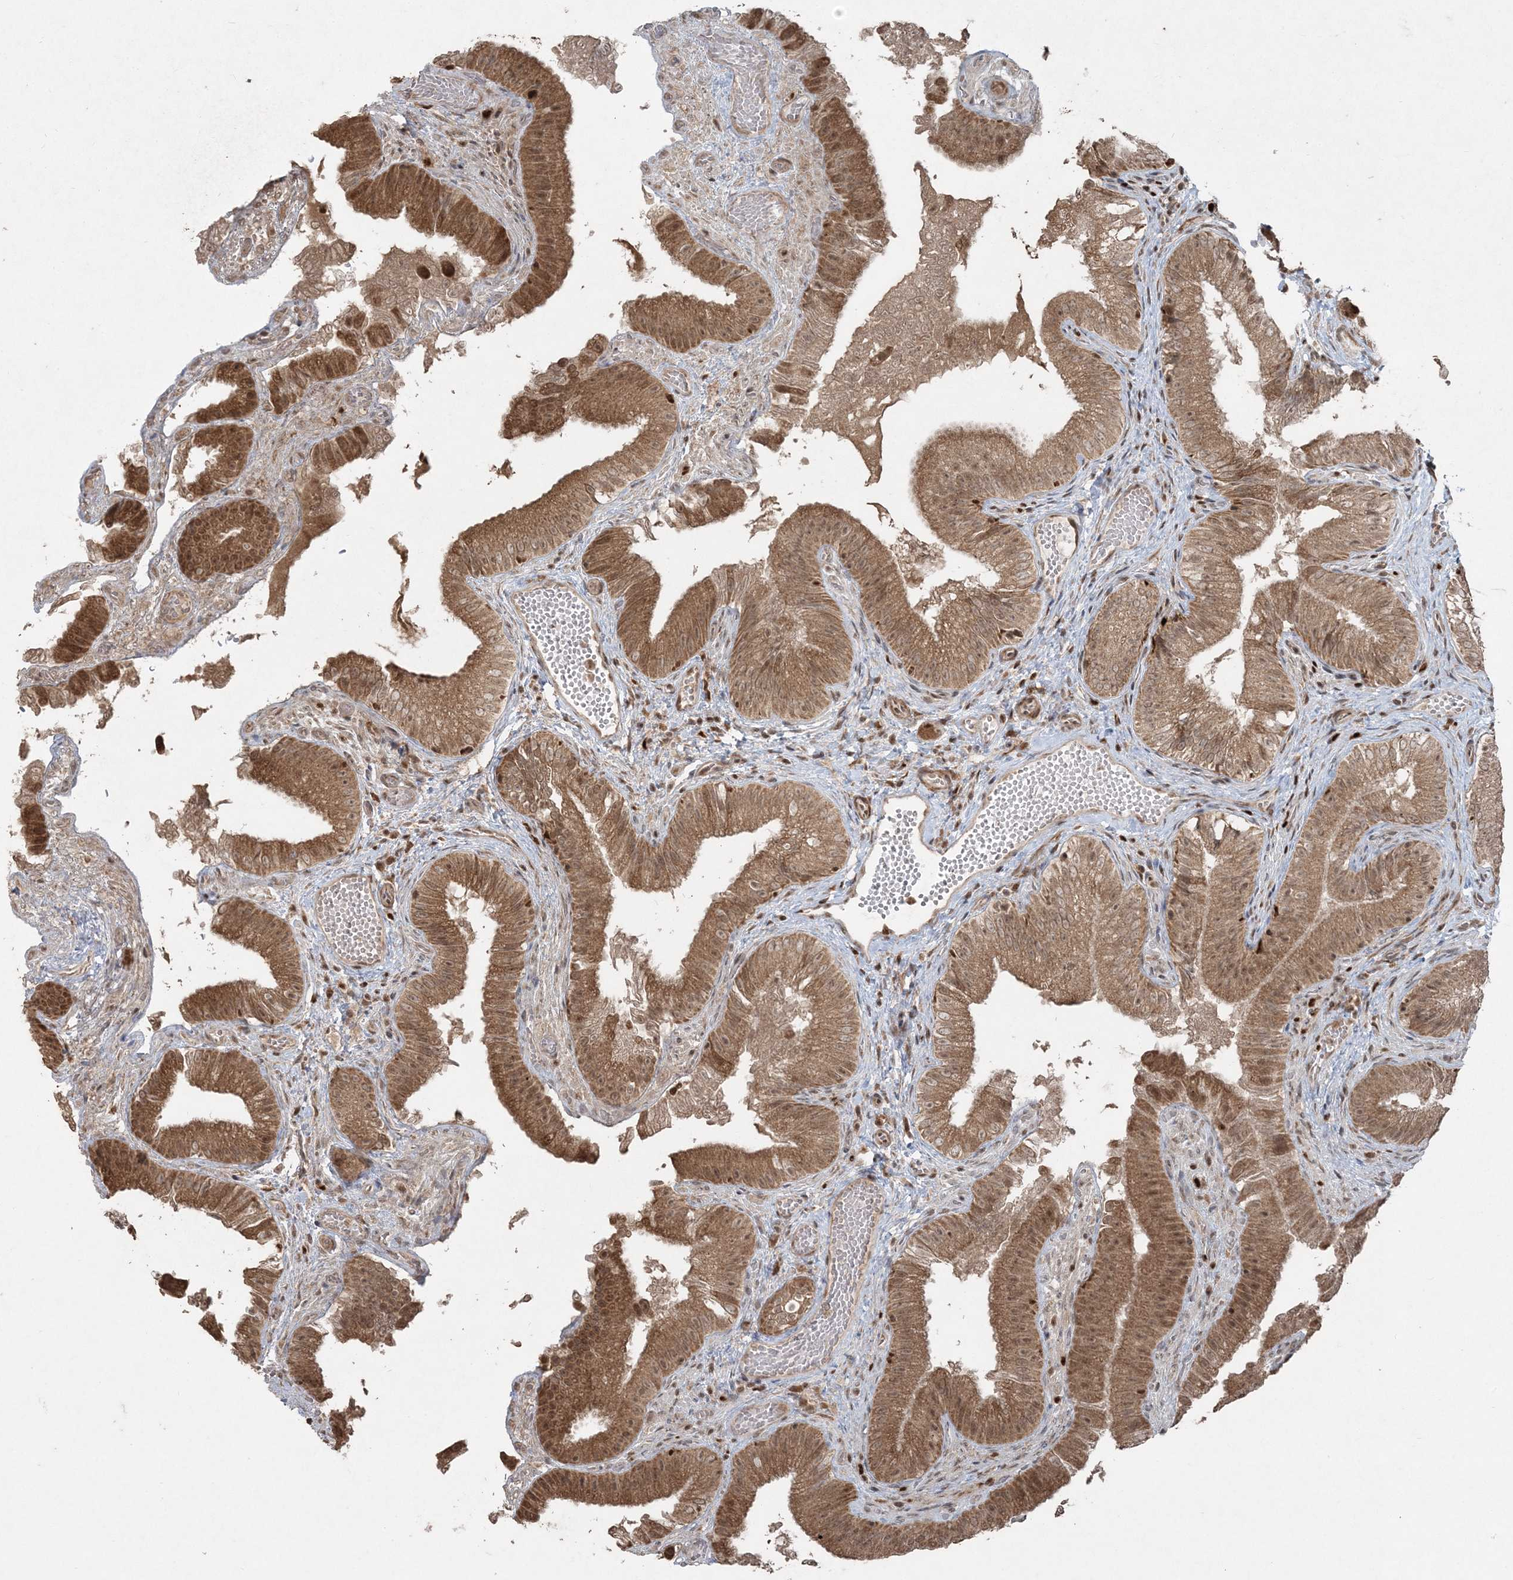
{"staining": {"intensity": "moderate", "quantity": ">75%", "location": "cytoplasmic/membranous,nuclear"}, "tissue": "gallbladder", "cell_type": "Glandular cells", "image_type": "normal", "snomed": [{"axis": "morphology", "description": "Normal tissue, NOS"}, {"axis": "topography", "description": "Gallbladder"}], "caption": "An immunohistochemistry photomicrograph of unremarkable tissue is shown. Protein staining in brown labels moderate cytoplasmic/membranous,nuclear positivity in gallbladder within glandular cells.", "gene": "SLU7", "patient": {"sex": "female", "age": 30}}